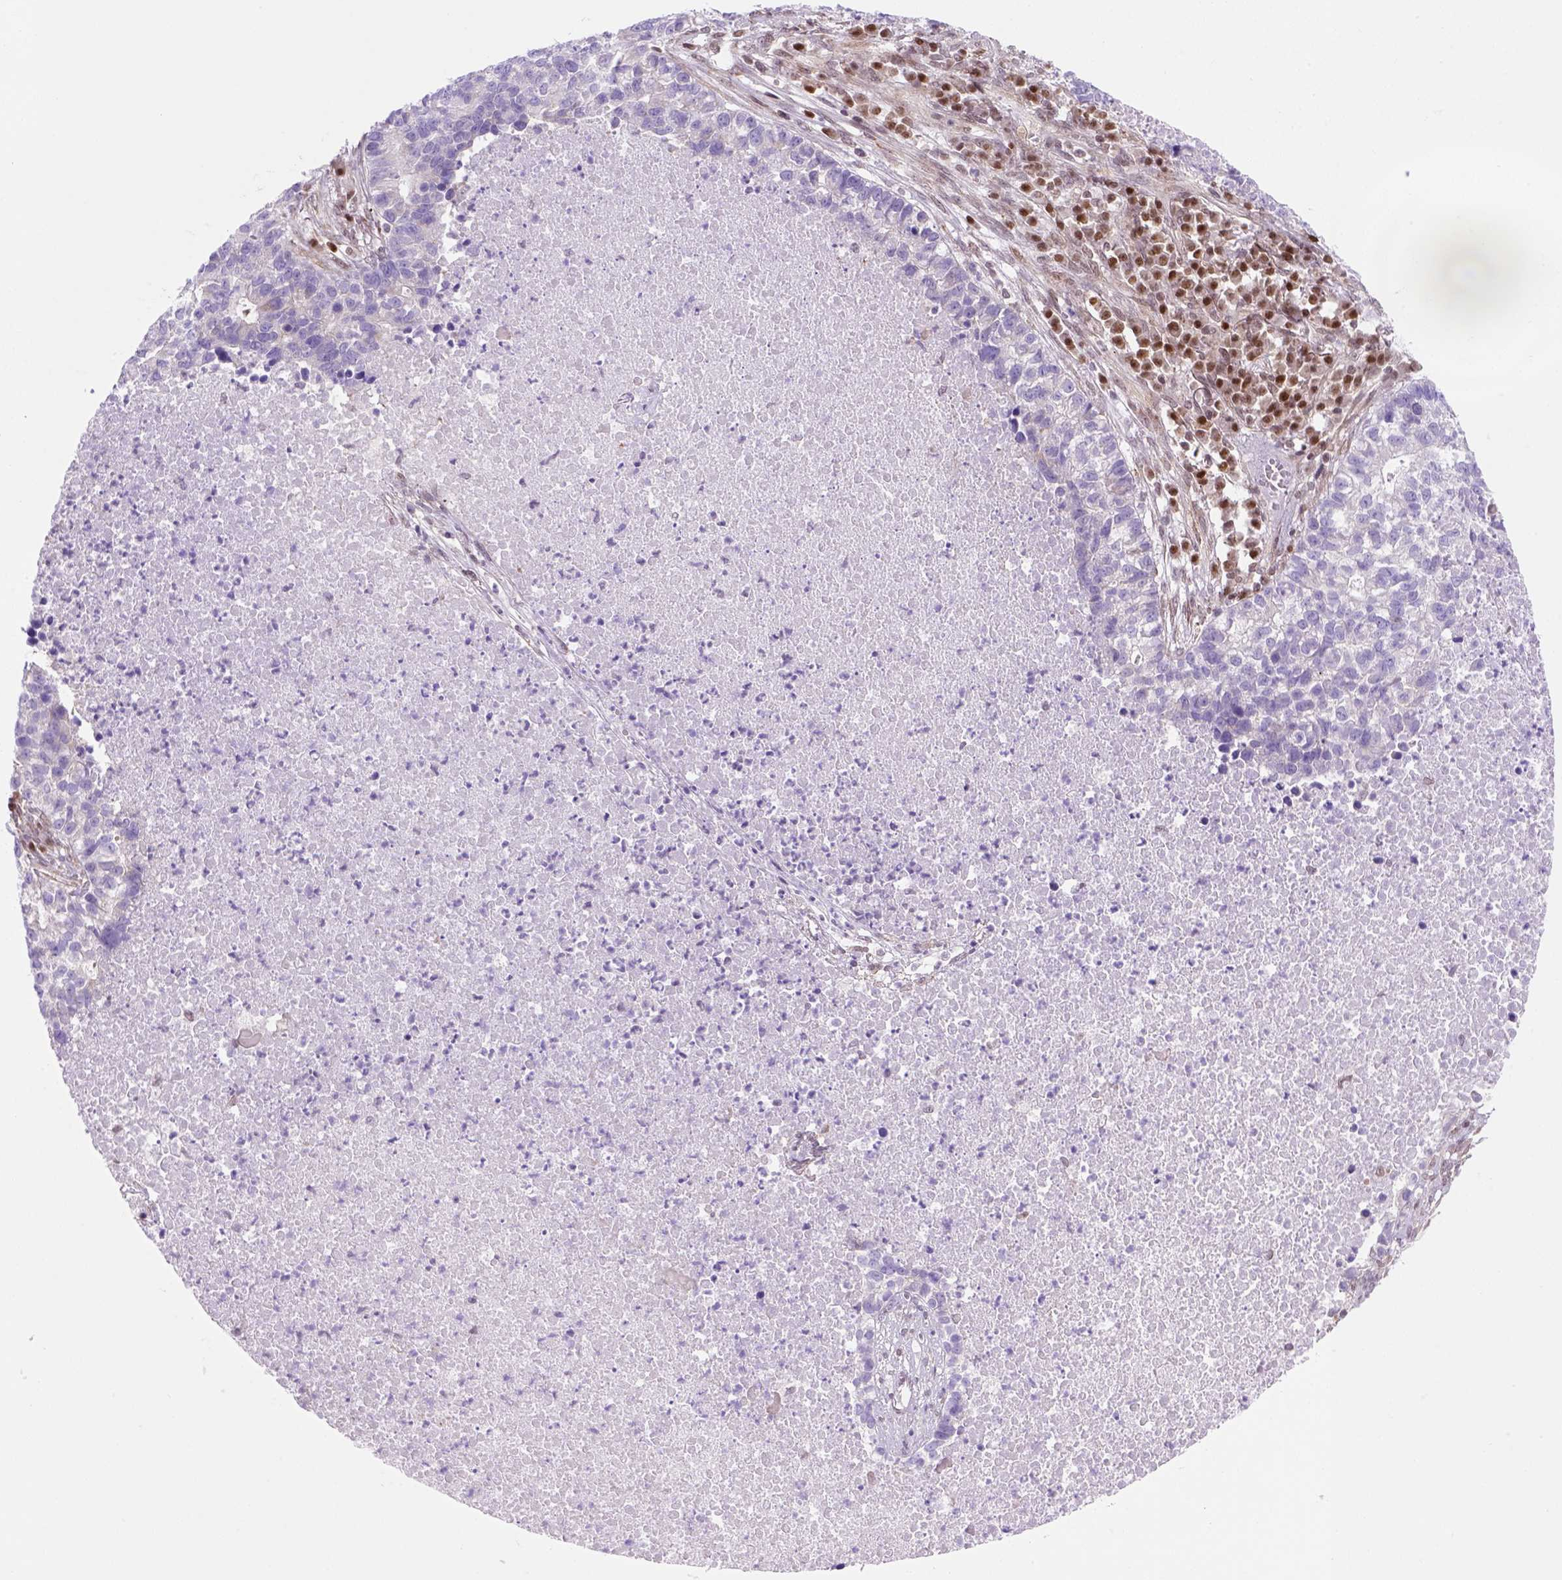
{"staining": {"intensity": "negative", "quantity": "none", "location": "none"}, "tissue": "lung cancer", "cell_type": "Tumor cells", "image_type": "cancer", "snomed": [{"axis": "morphology", "description": "Adenocarcinoma, NOS"}, {"axis": "topography", "description": "Lung"}], "caption": "Tumor cells show no significant staining in adenocarcinoma (lung).", "gene": "MGMT", "patient": {"sex": "male", "age": 57}}